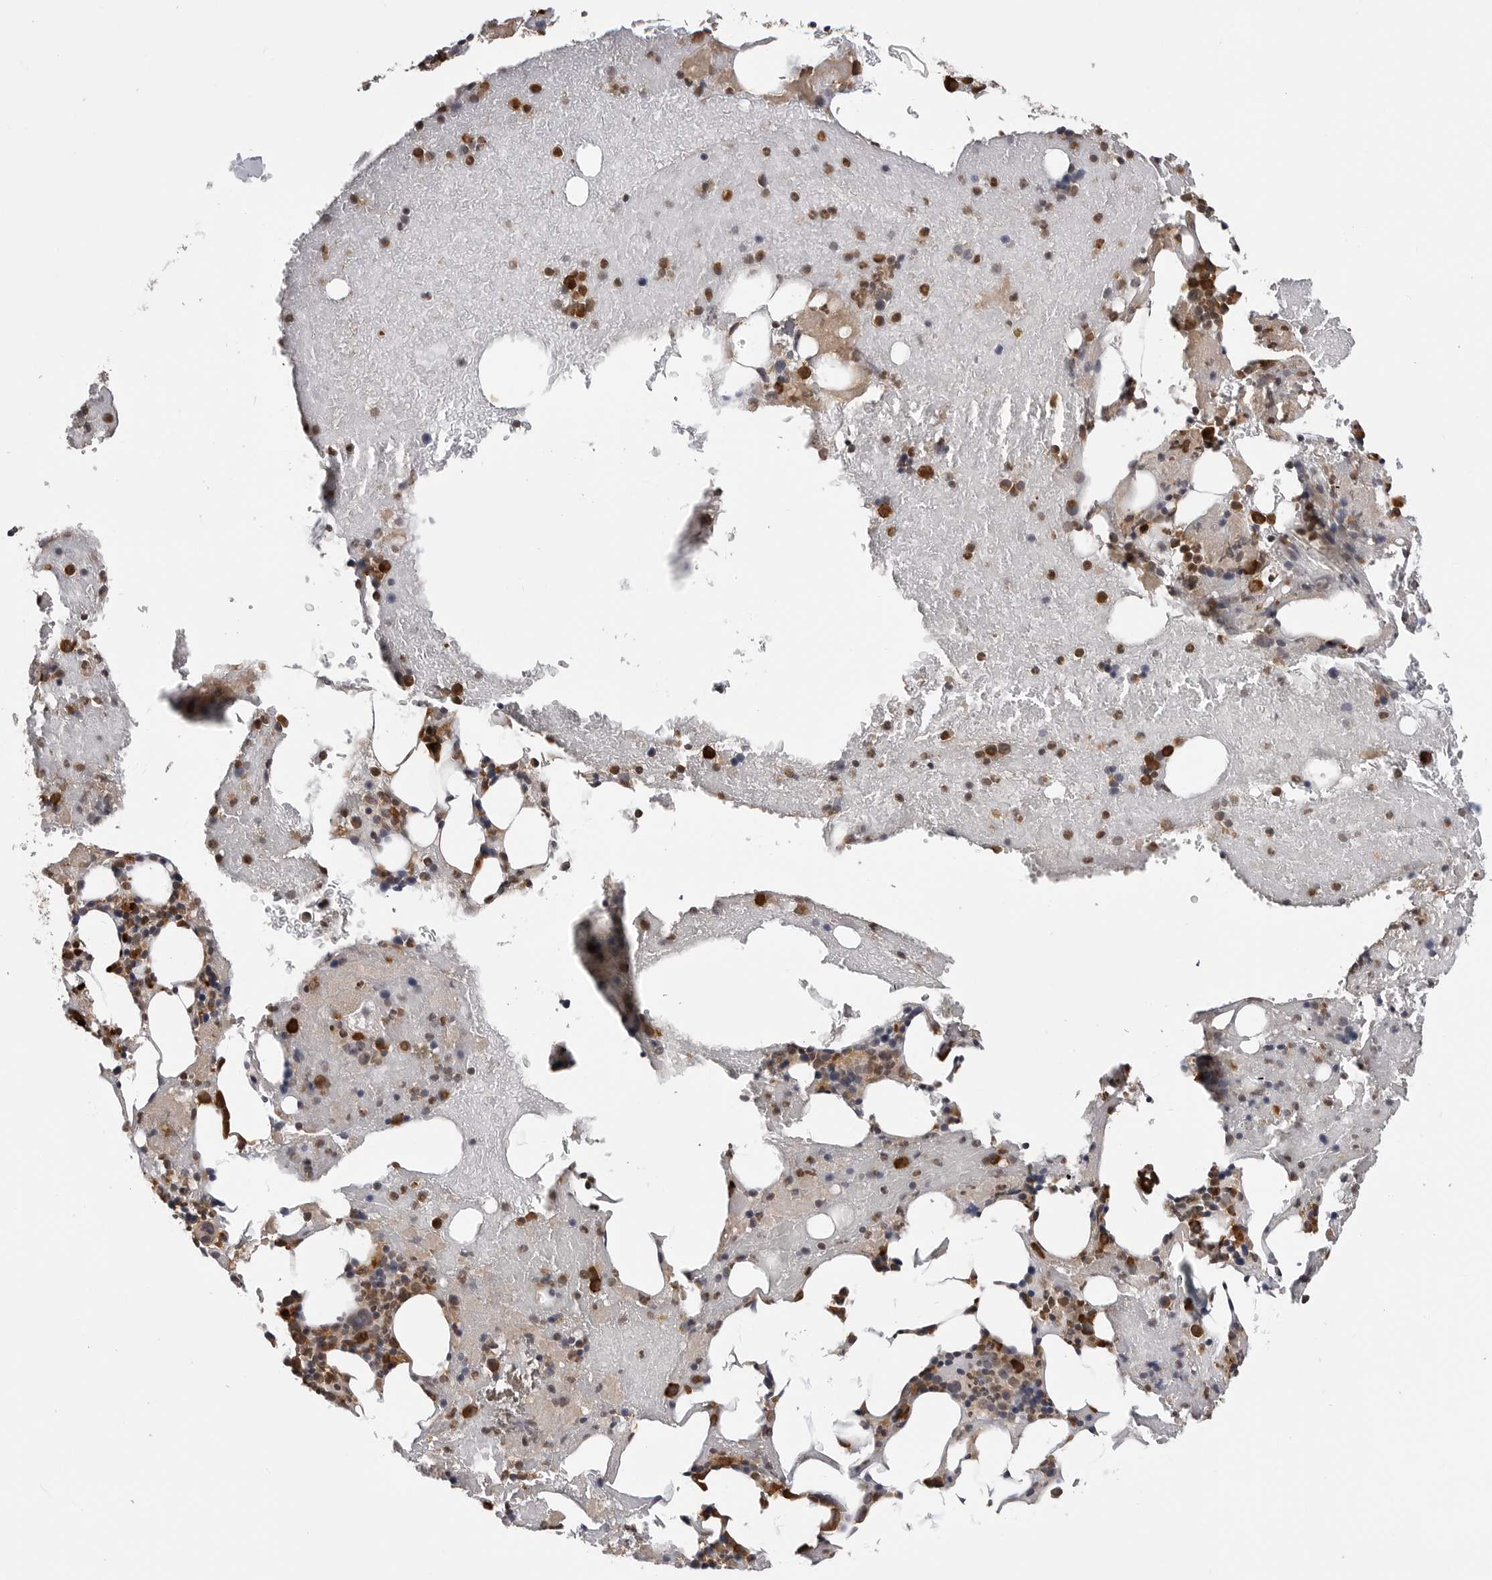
{"staining": {"intensity": "strong", "quantity": "25%-75%", "location": "cytoplasmic/membranous,nuclear"}, "tissue": "bone marrow", "cell_type": "Hematopoietic cells", "image_type": "normal", "snomed": [{"axis": "morphology", "description": "Normal tissue, NOS"}, {"axis": "topography", "description": "Bone marrow"}], "caption": "The micrograph shows staining of normal bone marrow, revealing strong cytoplasmic/membranous,nuclear protein expression (brown color) within hematopoietic cells. (Stains: DAB in brown, nuclei in blue, Microscopy: brightfield microscopy at high magnification).", "gene": "TRMT13", "patient": {"sex": "female", "age": 54}}